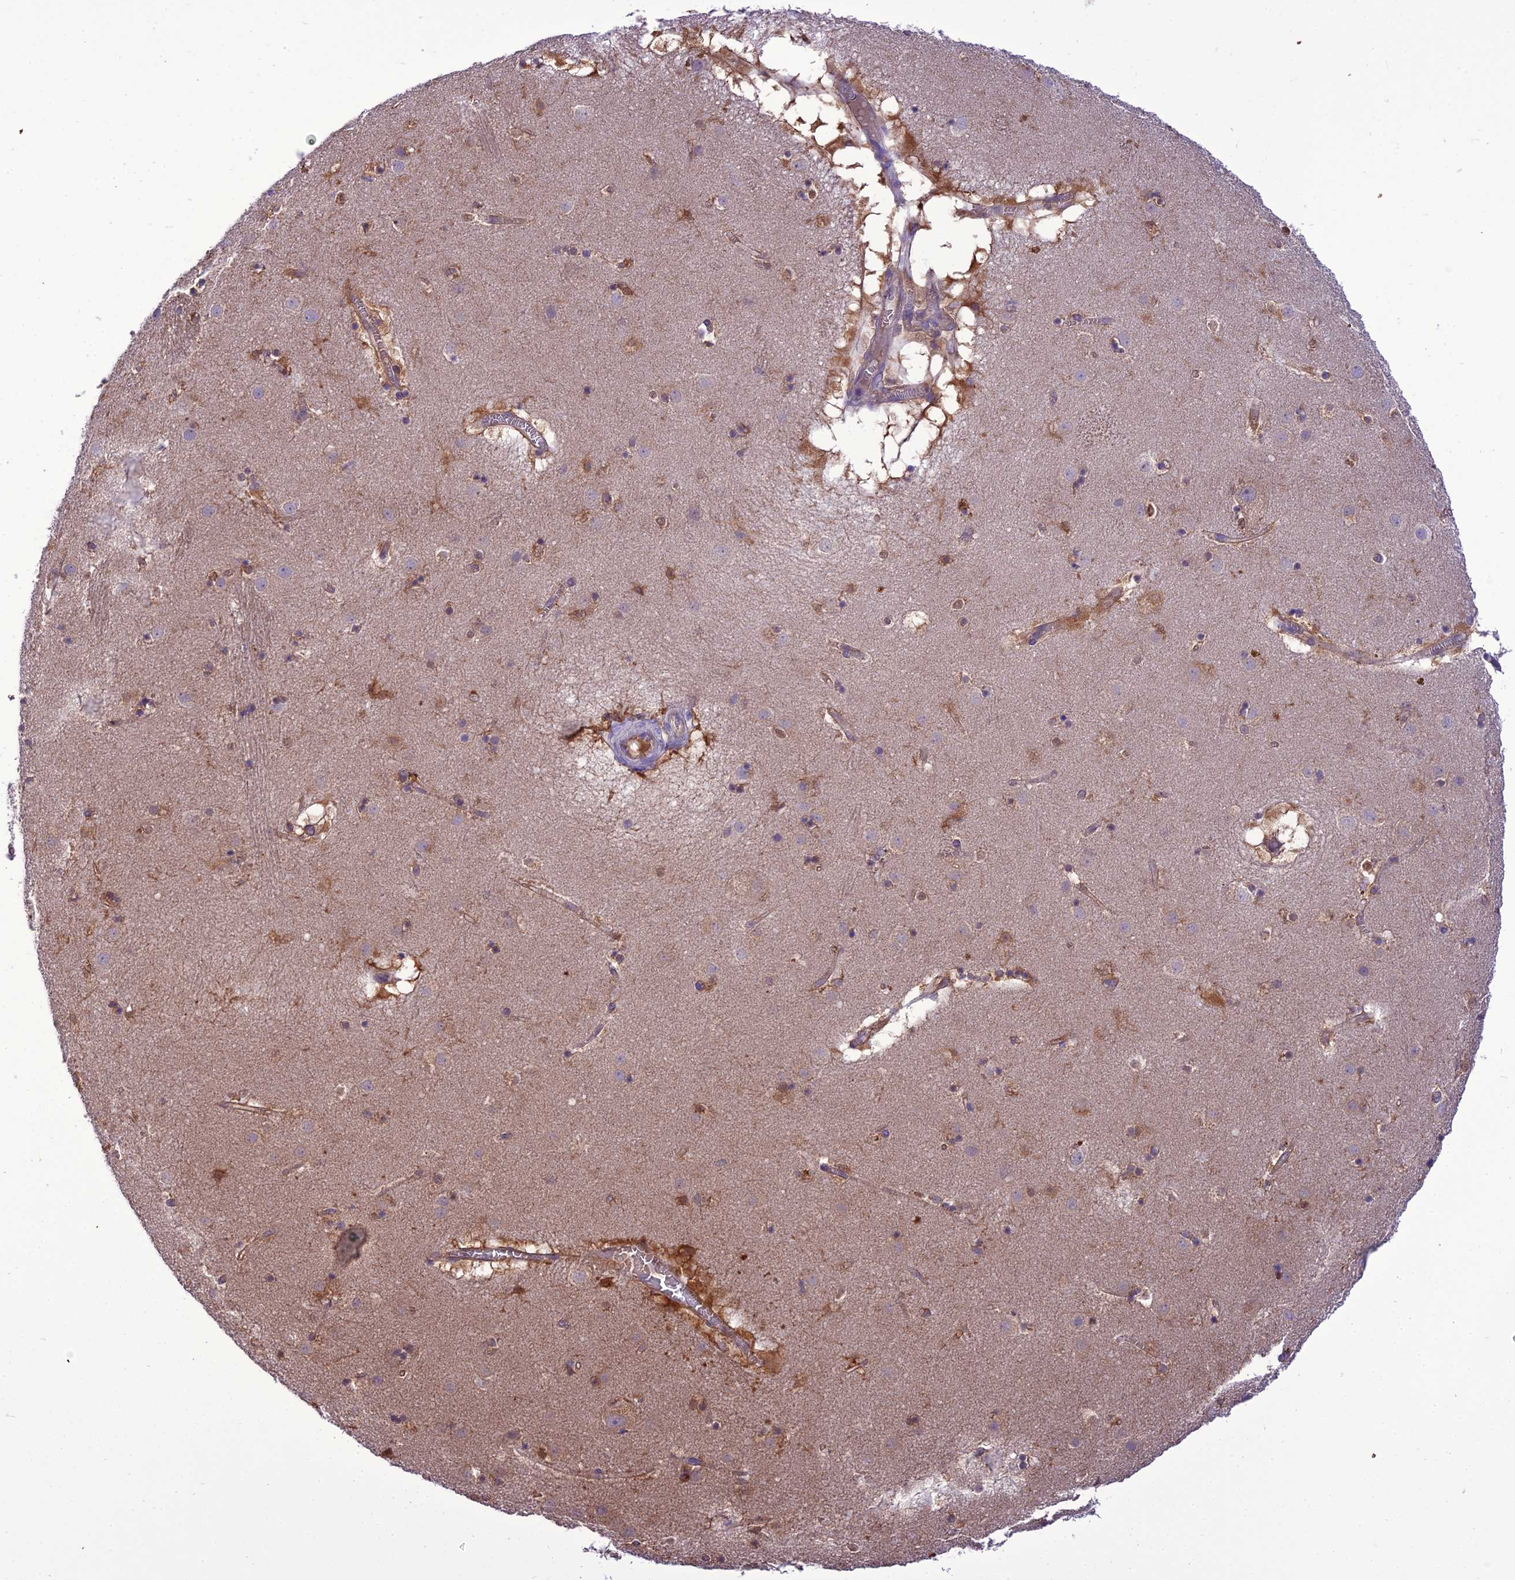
{"staining": {"intensity": "strong", "quantity": "<25%", "location": "cytoplasmic/membranous"}, "tissue": "caudate", "cell_type": "Glial cells", "image_type": "normal", "snomed": [{"axis": "morphology", "description": "Normal tissue, NOS"}, {"axis": "topography", "description": "Lateral ventricle wall"}], "caption": "Glial cells display medium levels of strong cytoplasmic/membranous staining in approximately <25% of cells in unremarkable caudate.", "gene": "BORCS6", "patient": {"sex": "male", "age": 70}}